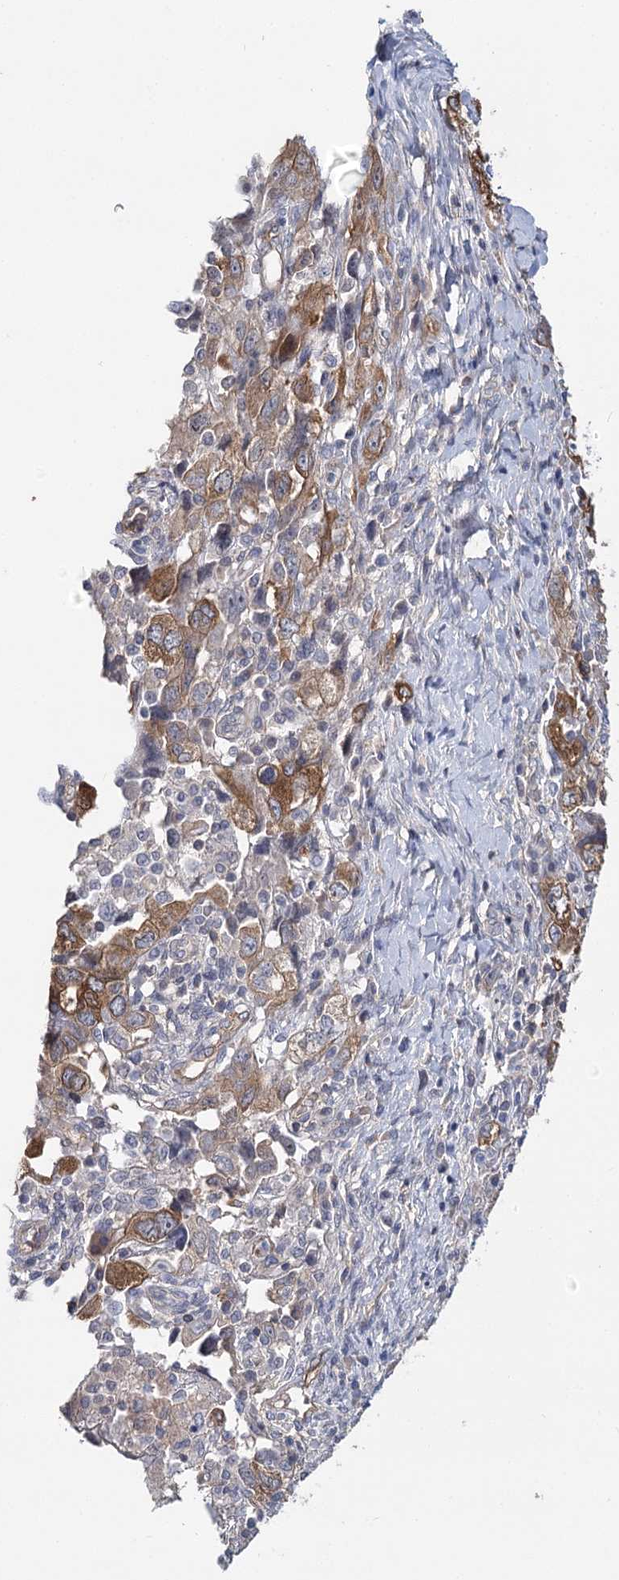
{"staining": {"intensity": "moderate", "quantity": "25%-75%", "location": "cytoplasmic/membranous"}, "tissue": "ovarian cancer", "cell_type": "Tumor cells", "image_type": "cancer", "snomed": [{"axis": "morphology", "description": "Carcinoma, NOS"}, {"axis": "morphology", "description": "Cystadenocarcinoma, serous, NOS"}, {"axis": "topography", "description": "Ovary"}], "caption": "Immunohistochemistry (IHC) of ovarian cancer displays medium levels of moderate cytoplasmic/membranous expression in about 25%-75% of tumor cells.", "gene": "TMEM218", "patient": {"sex": "female", "age": 69}}